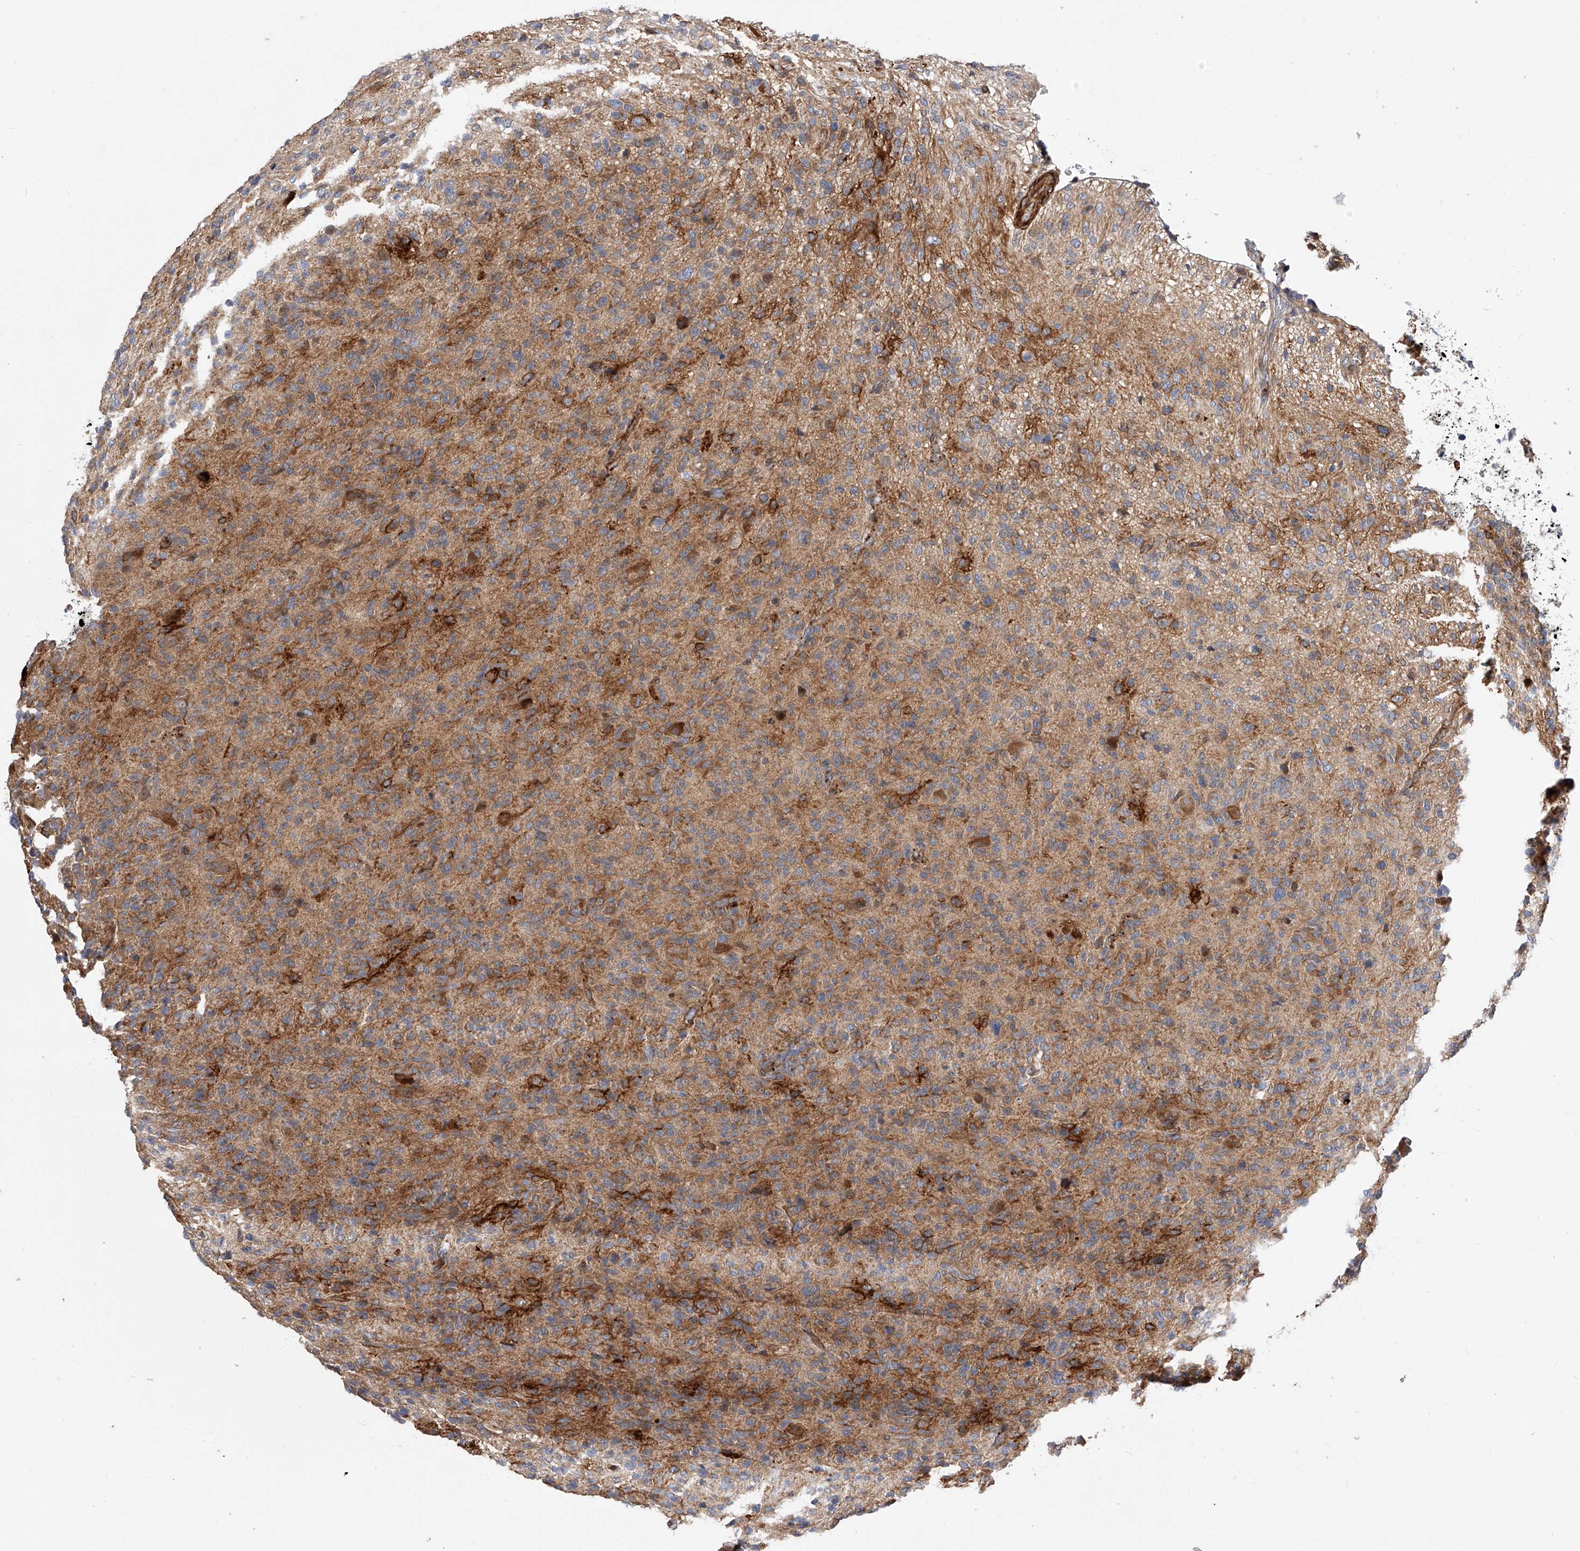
{"staining": {"intensity": "weak", "quantity": "25%-75%", "location": "cytoplasmic/membranous"}, "tissue": "glioma", "cell_type": "Tumor cells", "image_type": "cancer", "snomed": [{"axis": "morphology", "description": "Glioma, malignant, High grade"}, {"axis": "topography", "description": "Brain"}], "caption": "This is an image of immunohistochemistry (IHC) staining of glioma, which shows weak positivity in the cytoplasmic/membranous of tumor cells.", "gene": "PDSS2", "patient": {"sex": "female", "age": 59}}